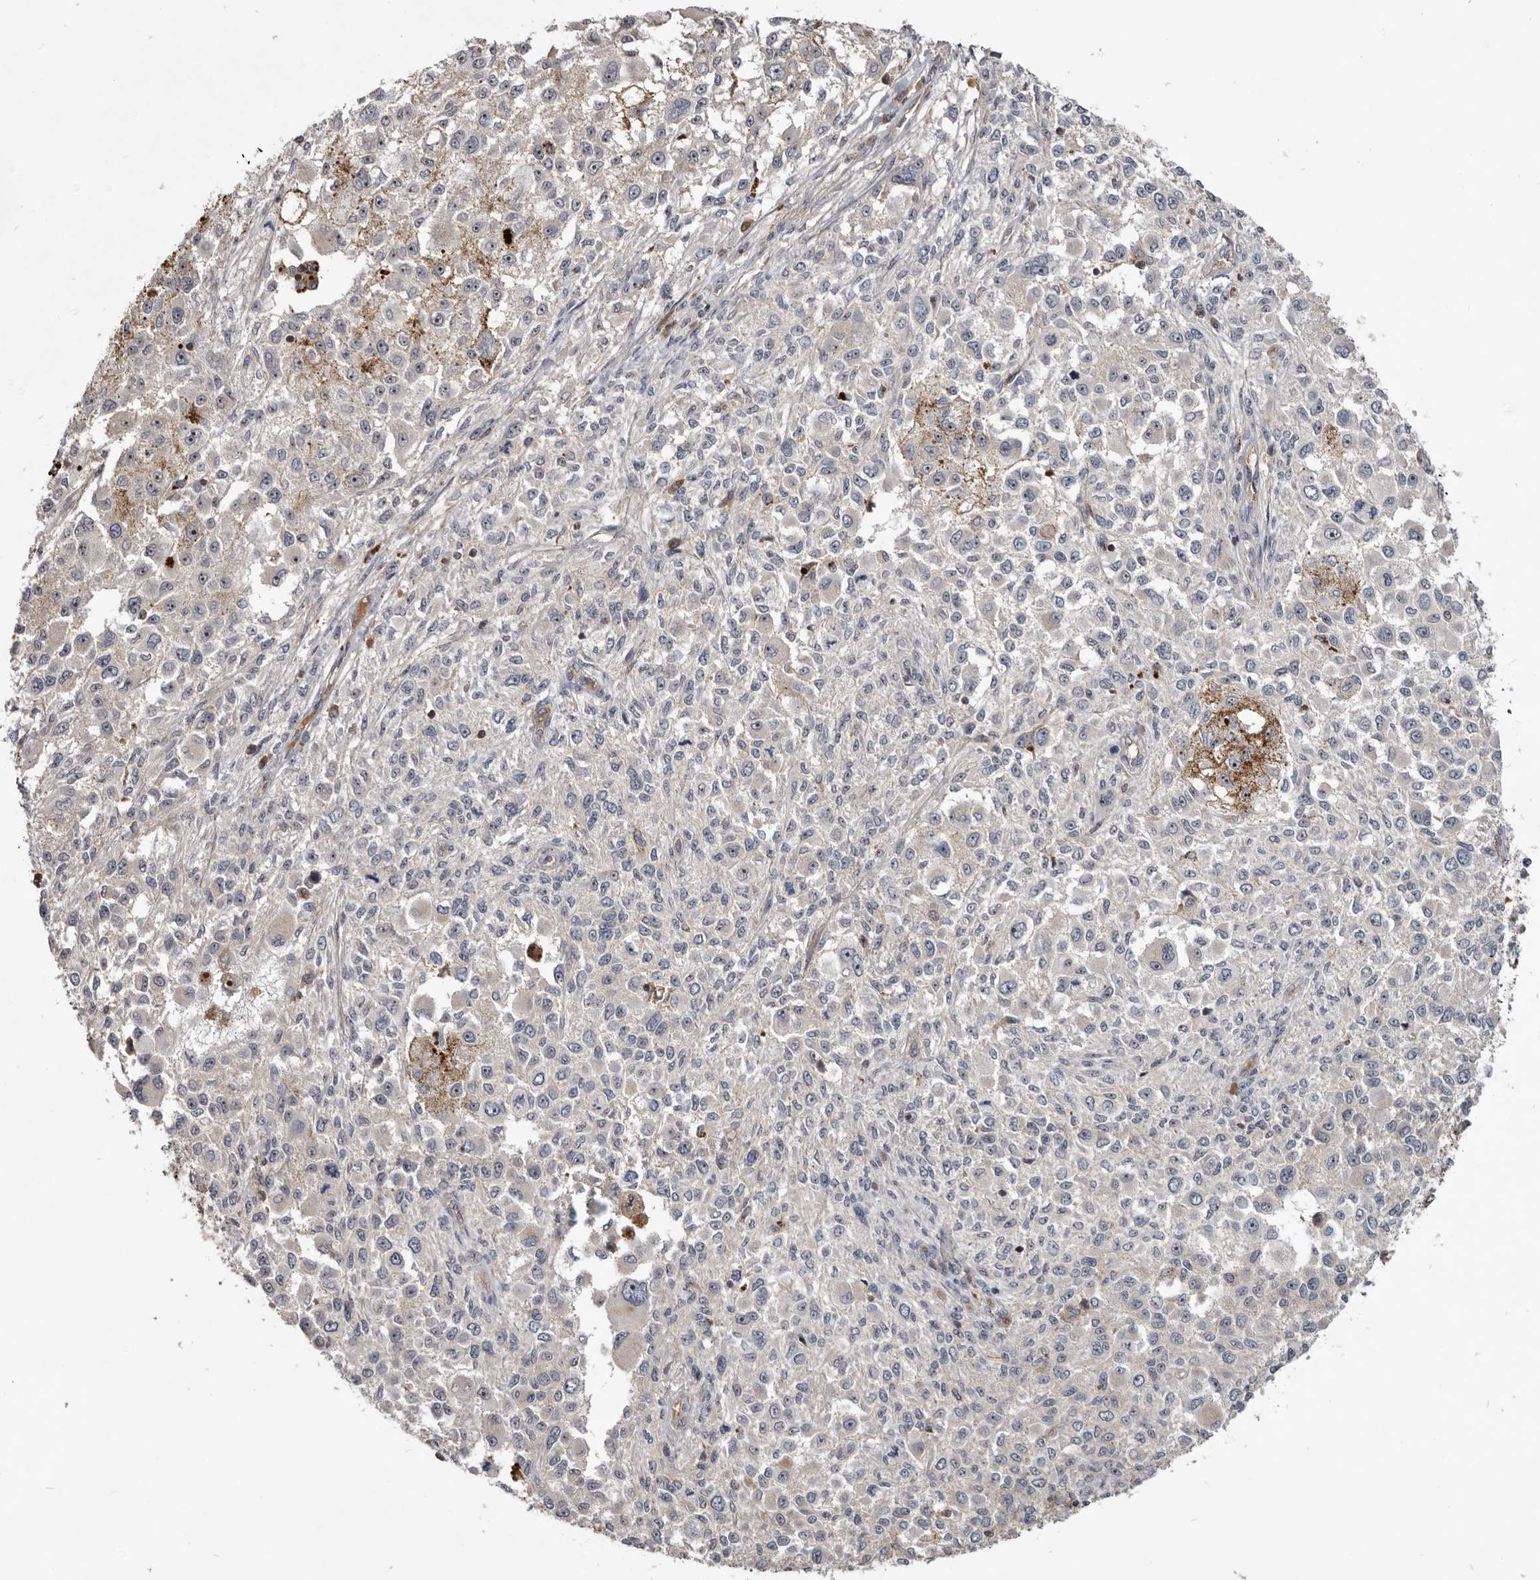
{"staining": {"intensity": "negative", "quantity": "none", "location": "none"}, "tissue": "melanoma", "cell_type": "Tumor cells", "image_type": "cancer", "snomed": [{"axis": "morphology", "description": "Necrosis, NOS"}, {"axis": "morphology", "description": "Malignant melanoma, NOS"}, {"axis": "topography", "description": "Skin"}], "caption": "The immunohistochemistry image has no significant positivity in tumor cells of melanoma tissue.", "gene": "TTC39A", "patient": {"sex": "female", "age": 87}}